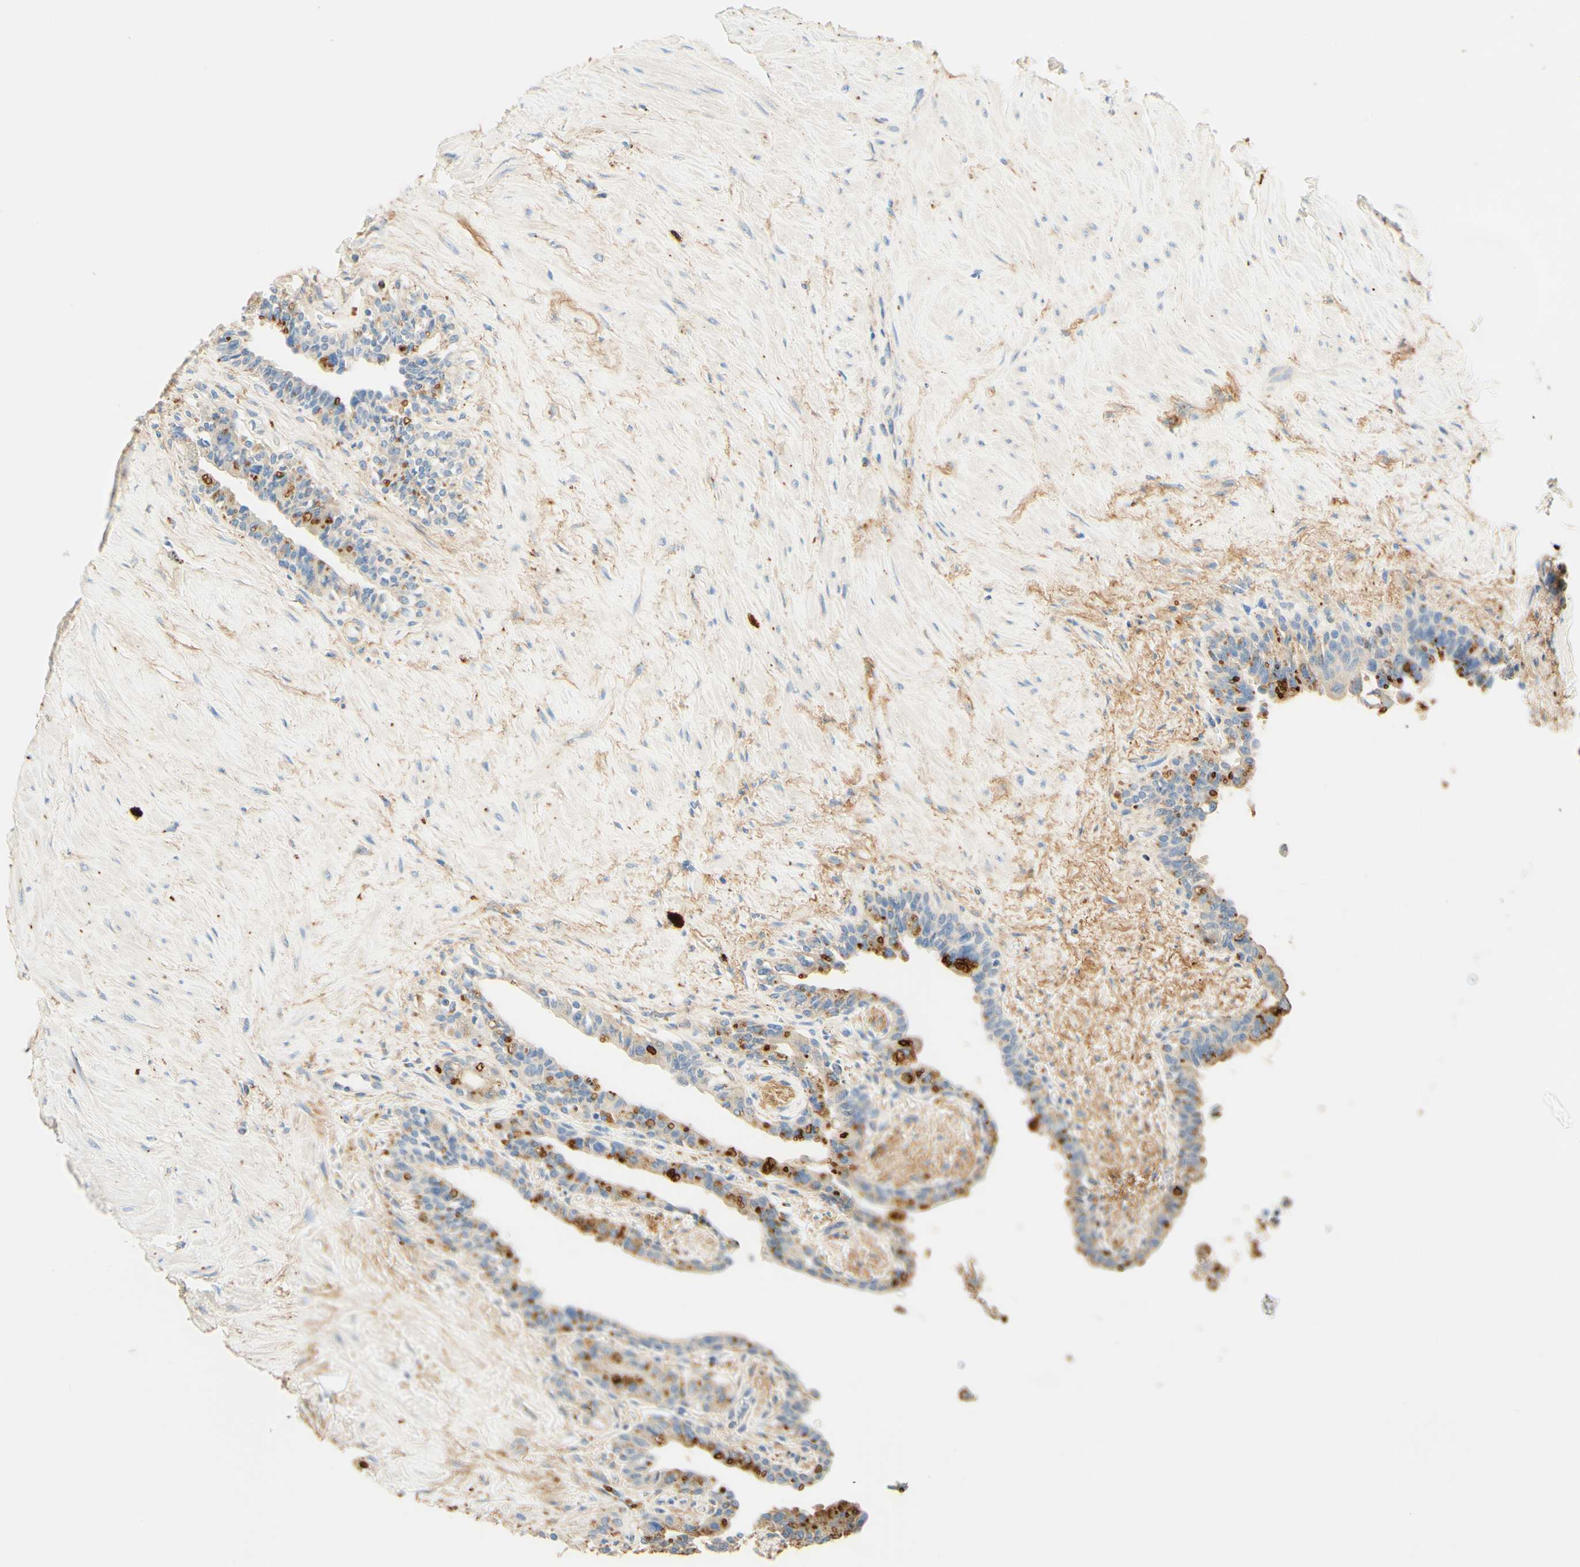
{"staining": {"intensity": "moderate", "quantity": "25%-75%", "location": "cytoplasmic/membranous"}, "tissue": "seminal vesicle", "cell_type": "Glandular cells", "image_type": "normal", "snomed": [{"axis": "morphology", "description": "Normal tissue, NOS"}, {"axis": "topography", "description": "Seminal veicle"}], "caption": "A high-resolution photomicrograph shows immunohistochemistry (IHC) staining of normal seminal vesicle, which demonstrates moderate cytoplasmic/membranous expression in approximately 25%-75% of glandular cells.", "gene": "CD63", "patient": {"sex": "male", "age": 63}}